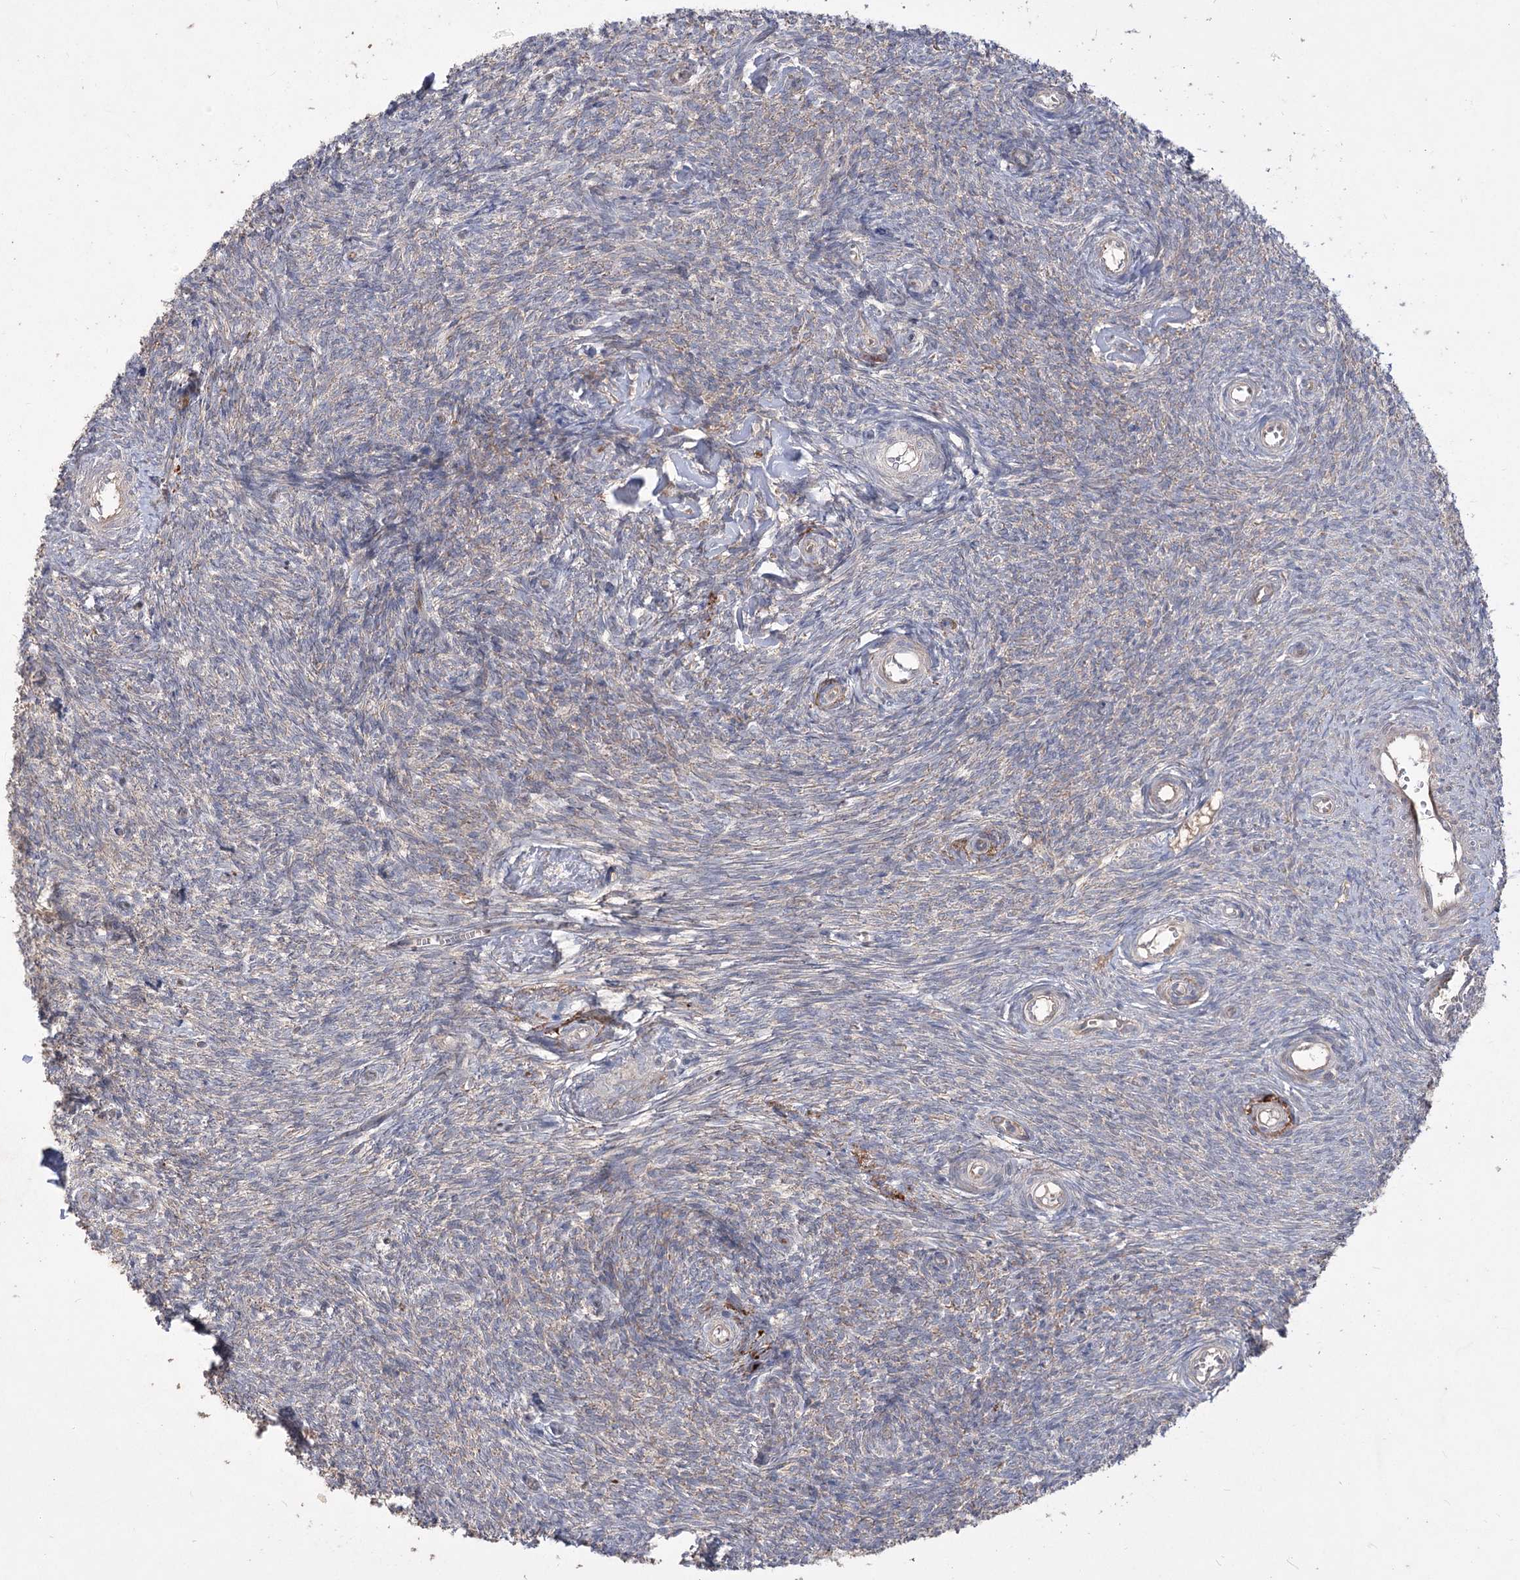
{"staining": {"intensity": "negative", "quantity": "none", "location": "none"}, "tissue": "ovary", "cell_type": "Ovarian stroma cells", "image_type": "normal", "snomed": [{"axis": "morphology", "description": "Normal tissue, NOS"}, {"axis": "topography", "description": "Ovary"}], "caption": "Ovary stained for a protein using IHC reveals no staining ovarian stroma cells.", "gene": "RIN2", "patient": {"sex": "female", "age": 44}}